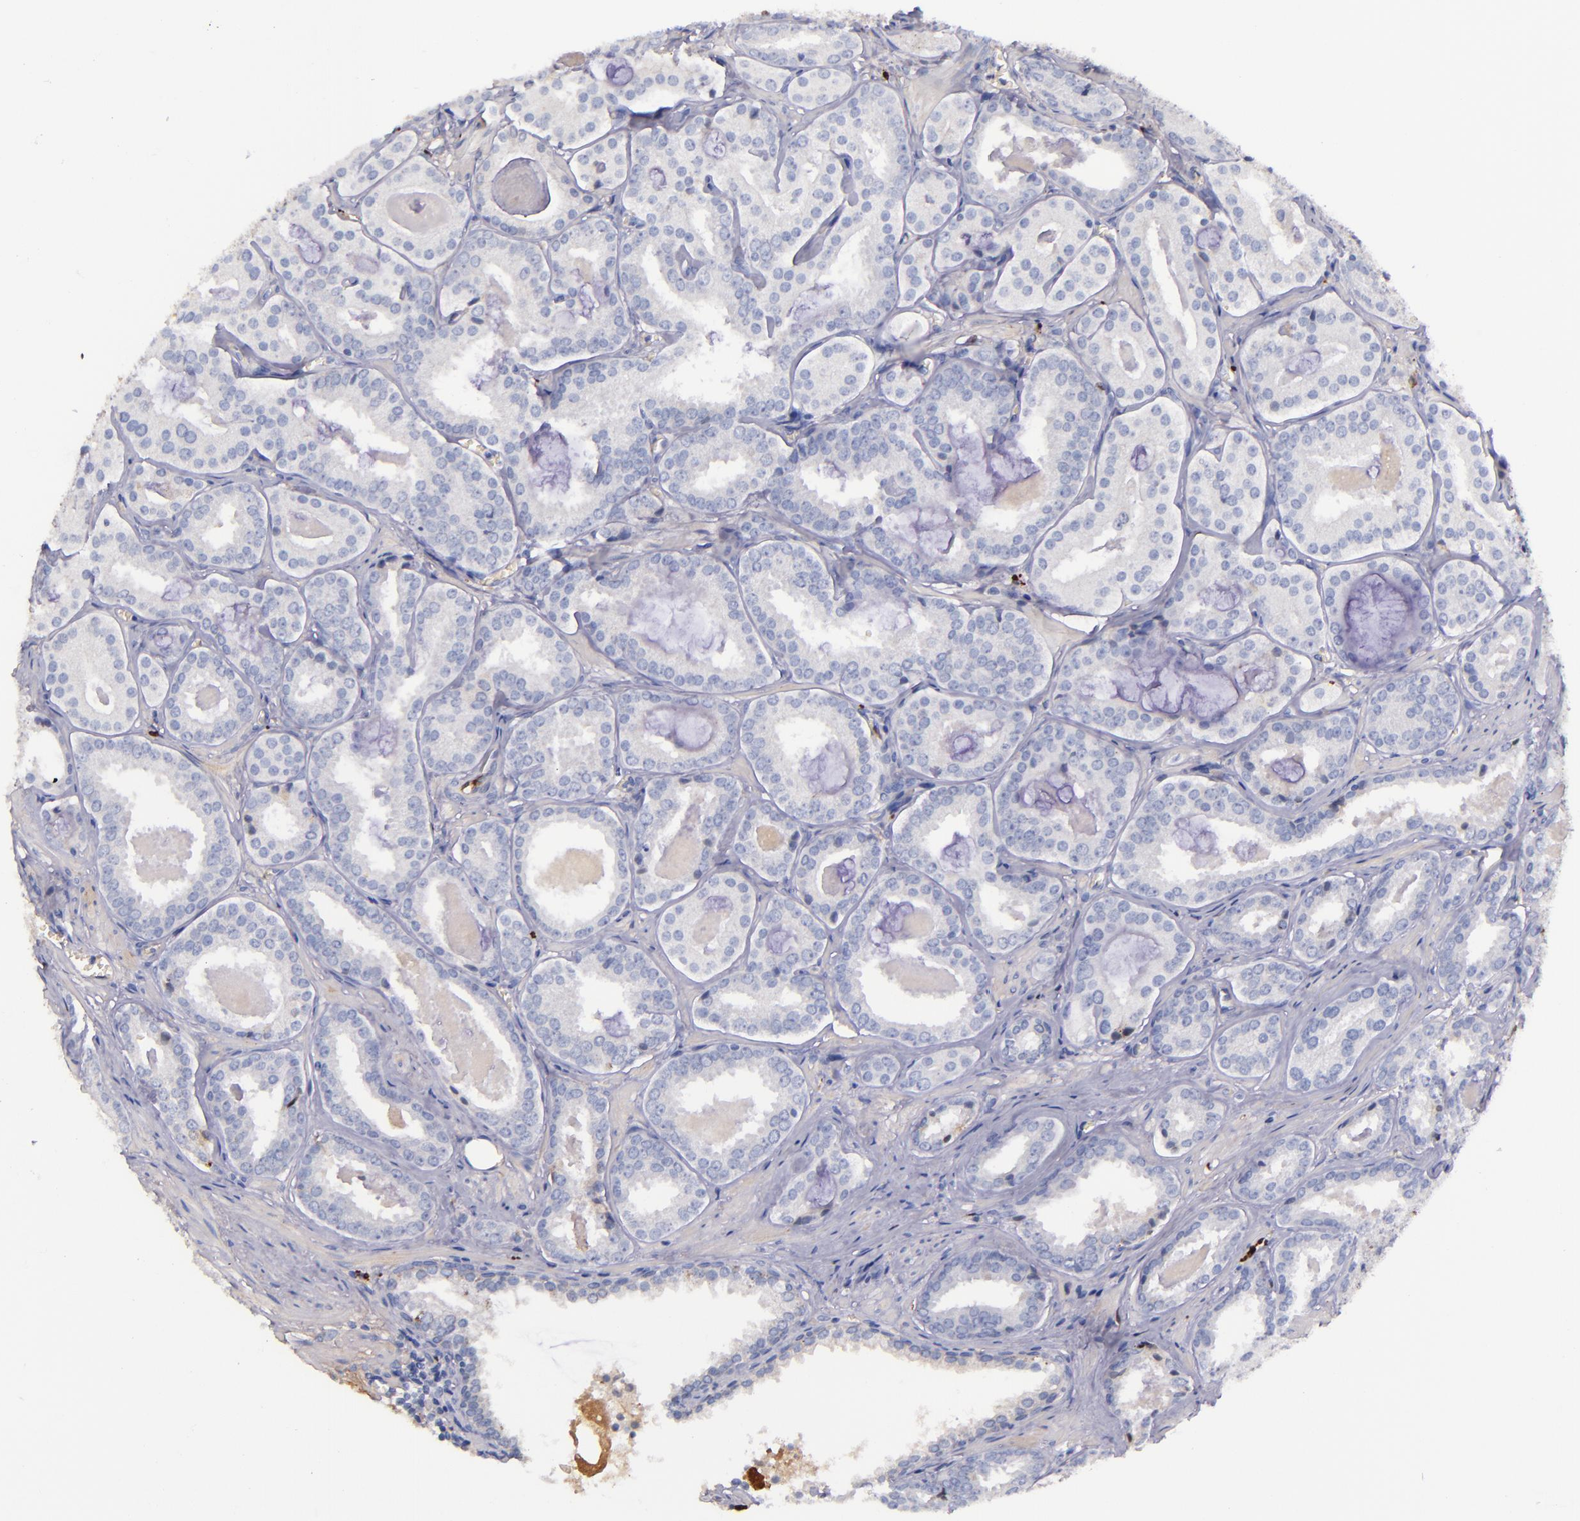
{"staining": {"intensity": "negative", "quantity": "none", "location": "none"}, "tissue": "prostate cancer", "cell_type": "Tumor cells", "image_type": "cancer", "snomed": [{"axis": "morphology", "description": "Adenocarcinoma, Medium grade"}, {"axis": "topography", "description": "Prostate"}], "caption": "Immunohistochemistry micrograph of neoplastic tissue: human adenocarcinoma (medium-grade) (prostate) stained with DAB demonstrates no significant protein expression in tumor cells.", "gene": "KNG1", "patient": {"sex": "male", "age": 64}}